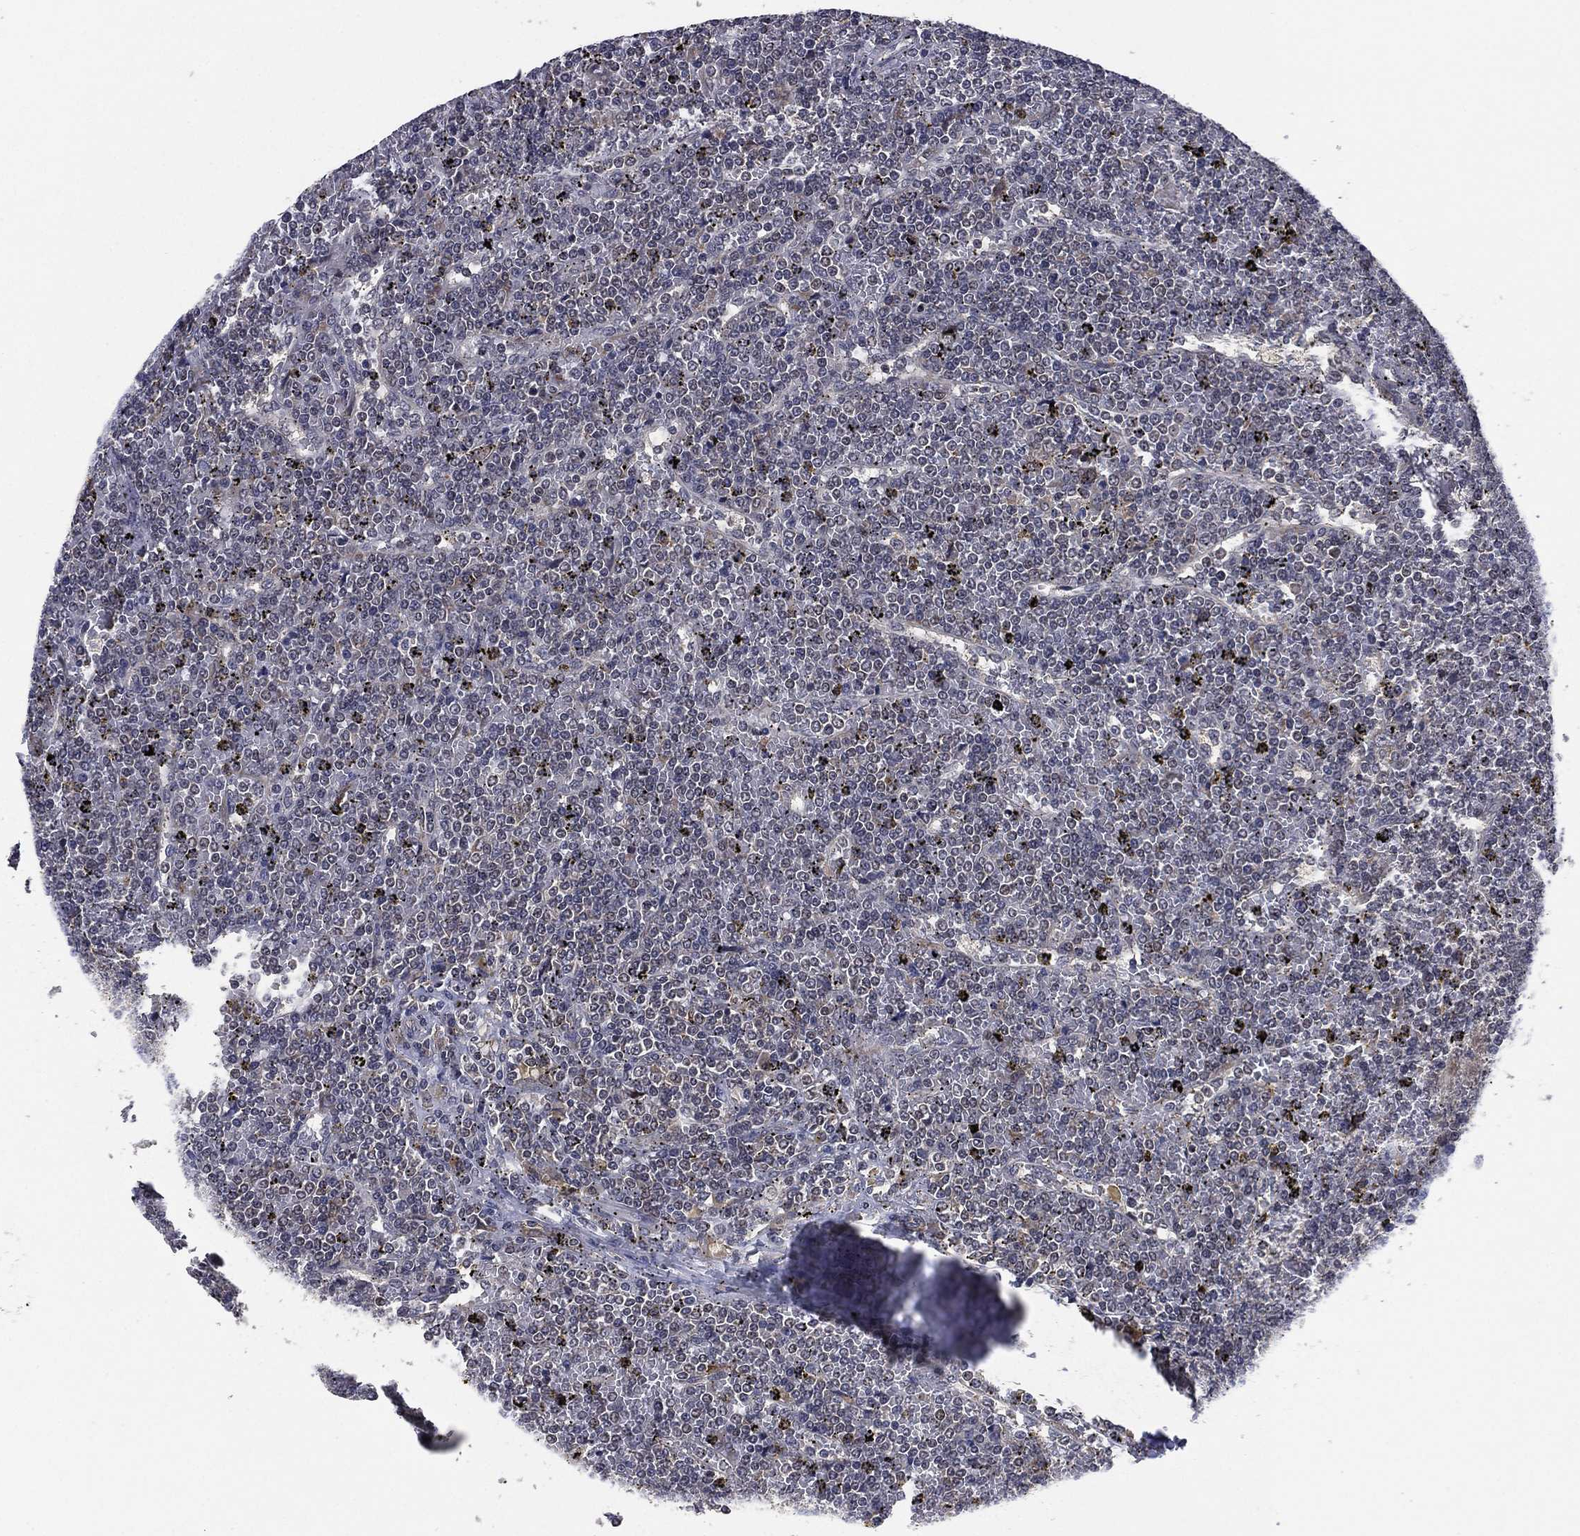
{"staining": {"intensity": "negative", "quantity": "none", "location": "none"}, "tissue": "lymphoma", "cell_type": "Tumor cells", "image_type": "cancer", "snomed": [{"axis": "morphology", "description": "Malignant lymphoma, non-Hodgkin's type, Low grade"}, {"axis": "topography", "description": "Spleen"}], "caption": "Immunohistochemical staining of human lymphoma reveals no significant expression in tumor cells.", "gene": "SELENOO", "patient": {"sex": "female", "age": 19}}